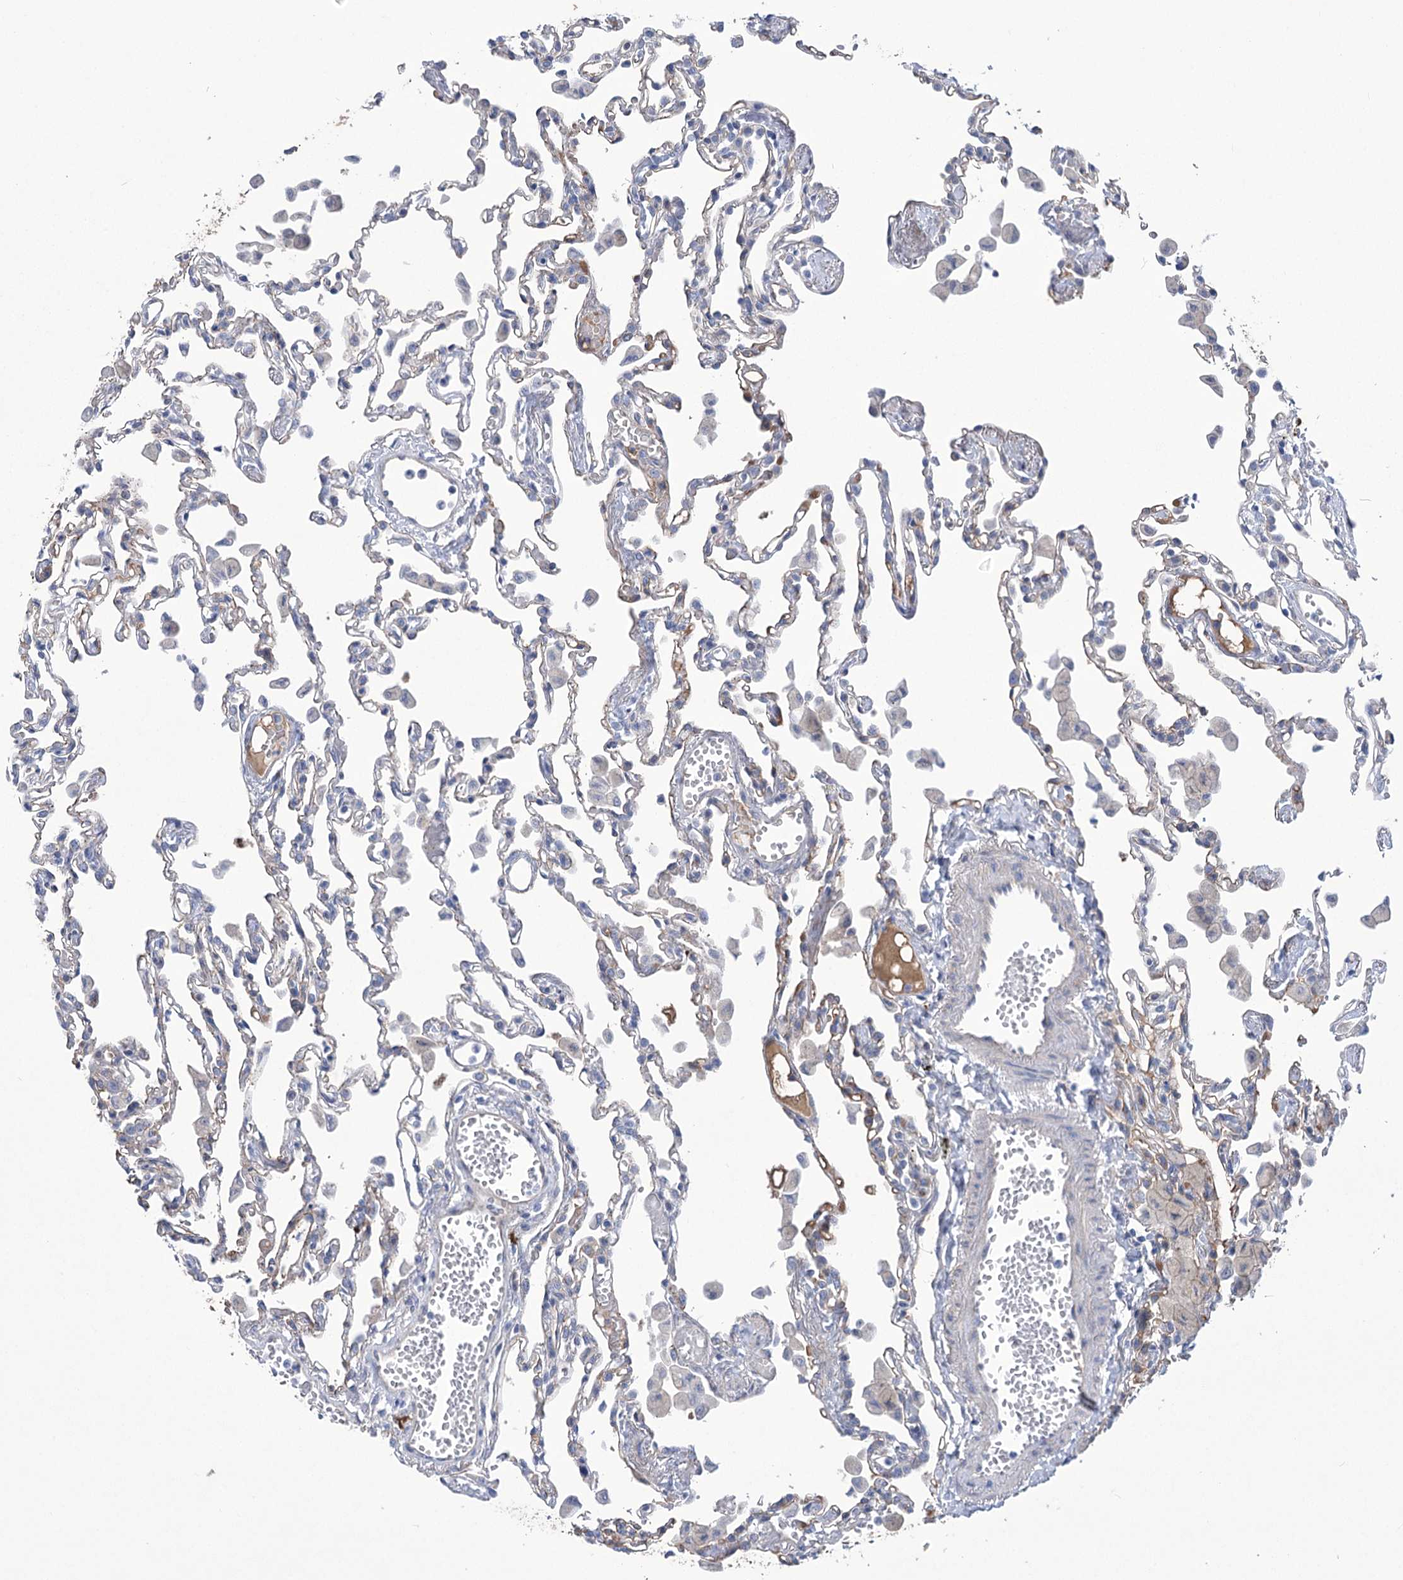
{"staining": {"intensity": "negative", "quantity": "none", "location": "none"}, "tissue": "lung", "cell_type": "Alveolar cells", "image_type": "normal", "snomed": [{"axis": "morphology", "description": "Normal tissue, NOS"}, {"axis": "topography", "description": "Bronchus"}, {"axis": "topography", "description": "Lung"}], "caption": "The histopathology image displays no staining of alveolar cells in normal lung.", "gene": "CEP164", "patient": {"sex": "female", "age": 49}}